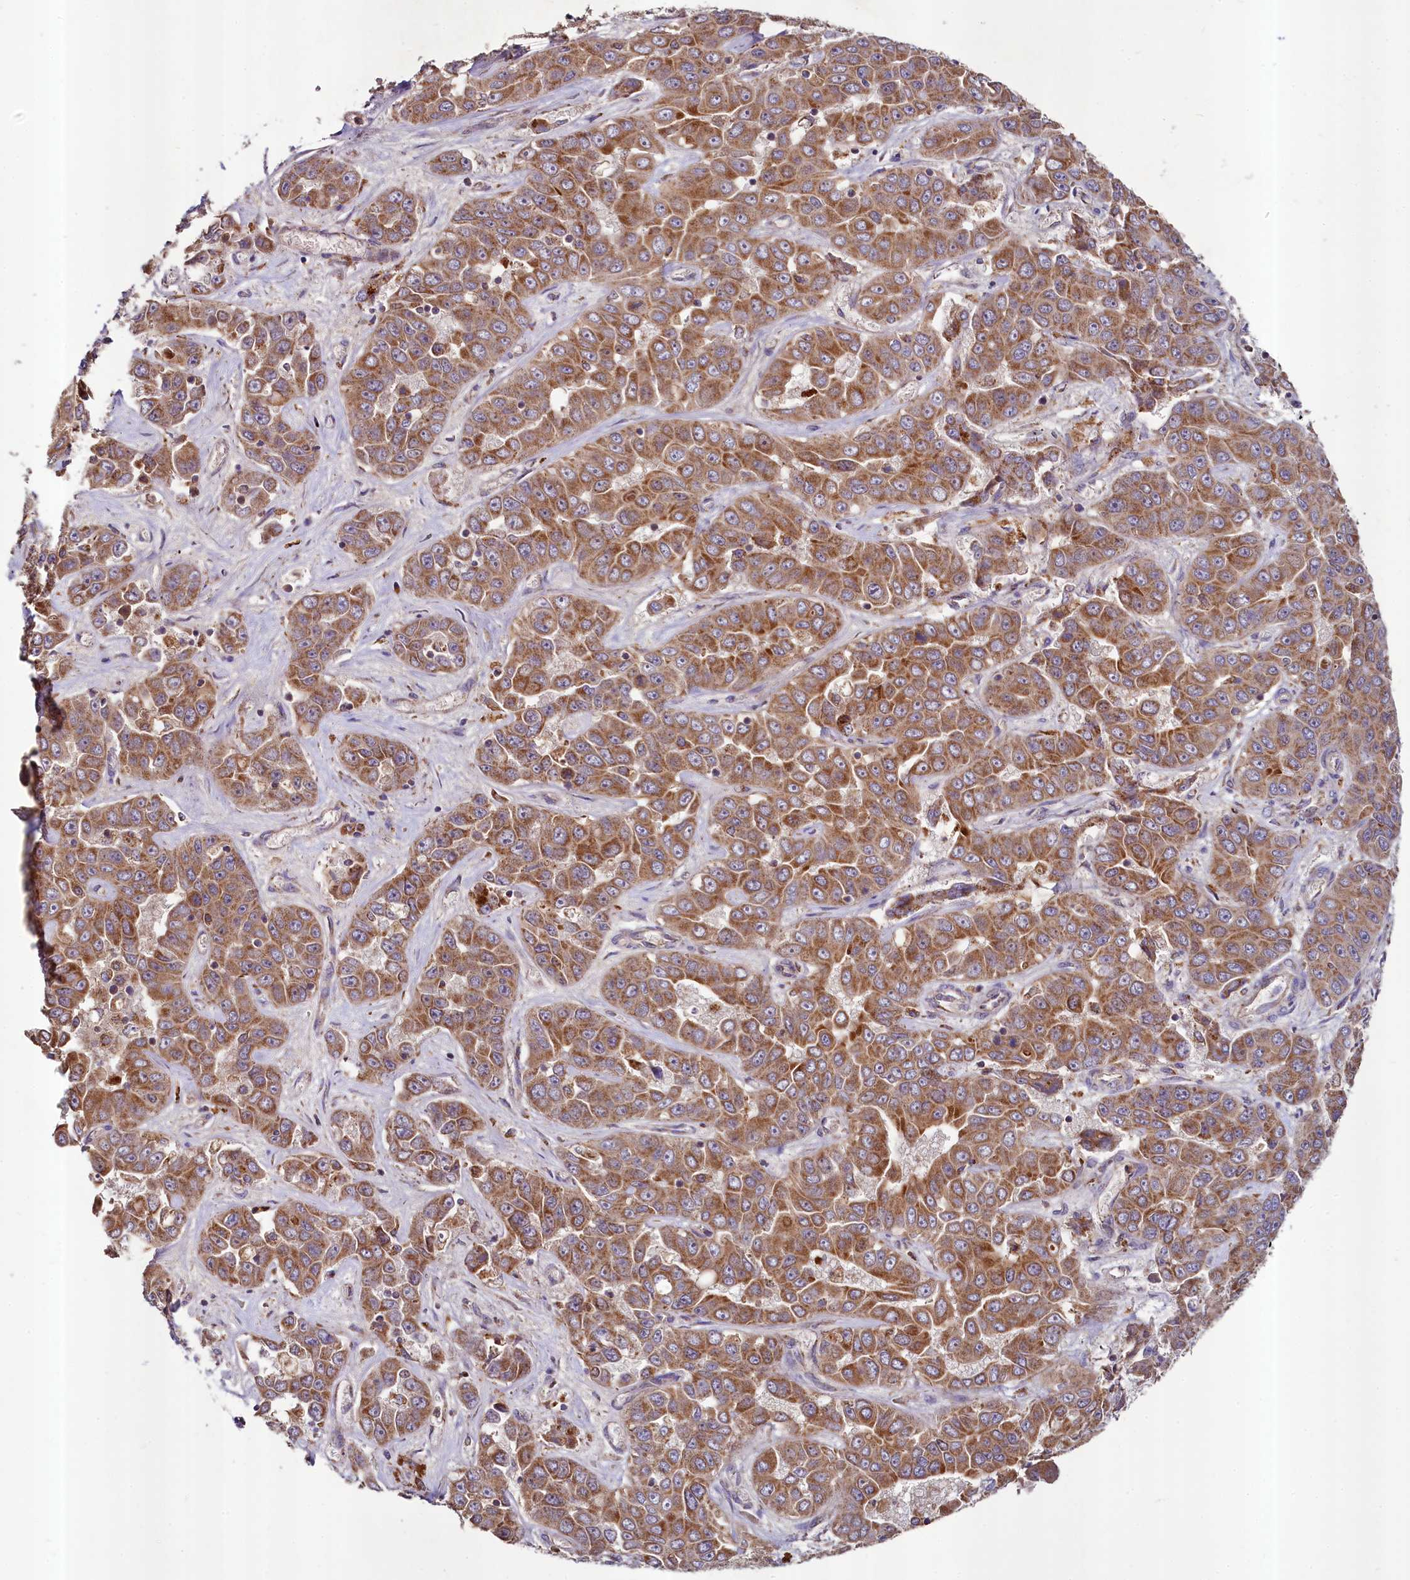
{"staining": {"intensity": "moderate", "quantity": ">75%", "location": "cytoplasmic/membranous"}, "tissue": "liver cancer", "cell_type": "Tumor cells", "image_type": "cancer", "snomed": [{"axis": "morphology", "description": "Cholangiocarcinoma"}, {"axis": "topography", "description": "Liver"}], "caption": "High-magnification brightfield microscopy of liver cancer stained with DAB (brown) and counterstained with hematoxylin (blue). tumor cells exhibit moderate cytoplasmic/membranous expression is seen in approximately>75% of cells. (DAB IHC, brown staining for protein, blue staining for nuclei).", "gene": "METTL4", "patient": {"sex": "female", "age": 52}}